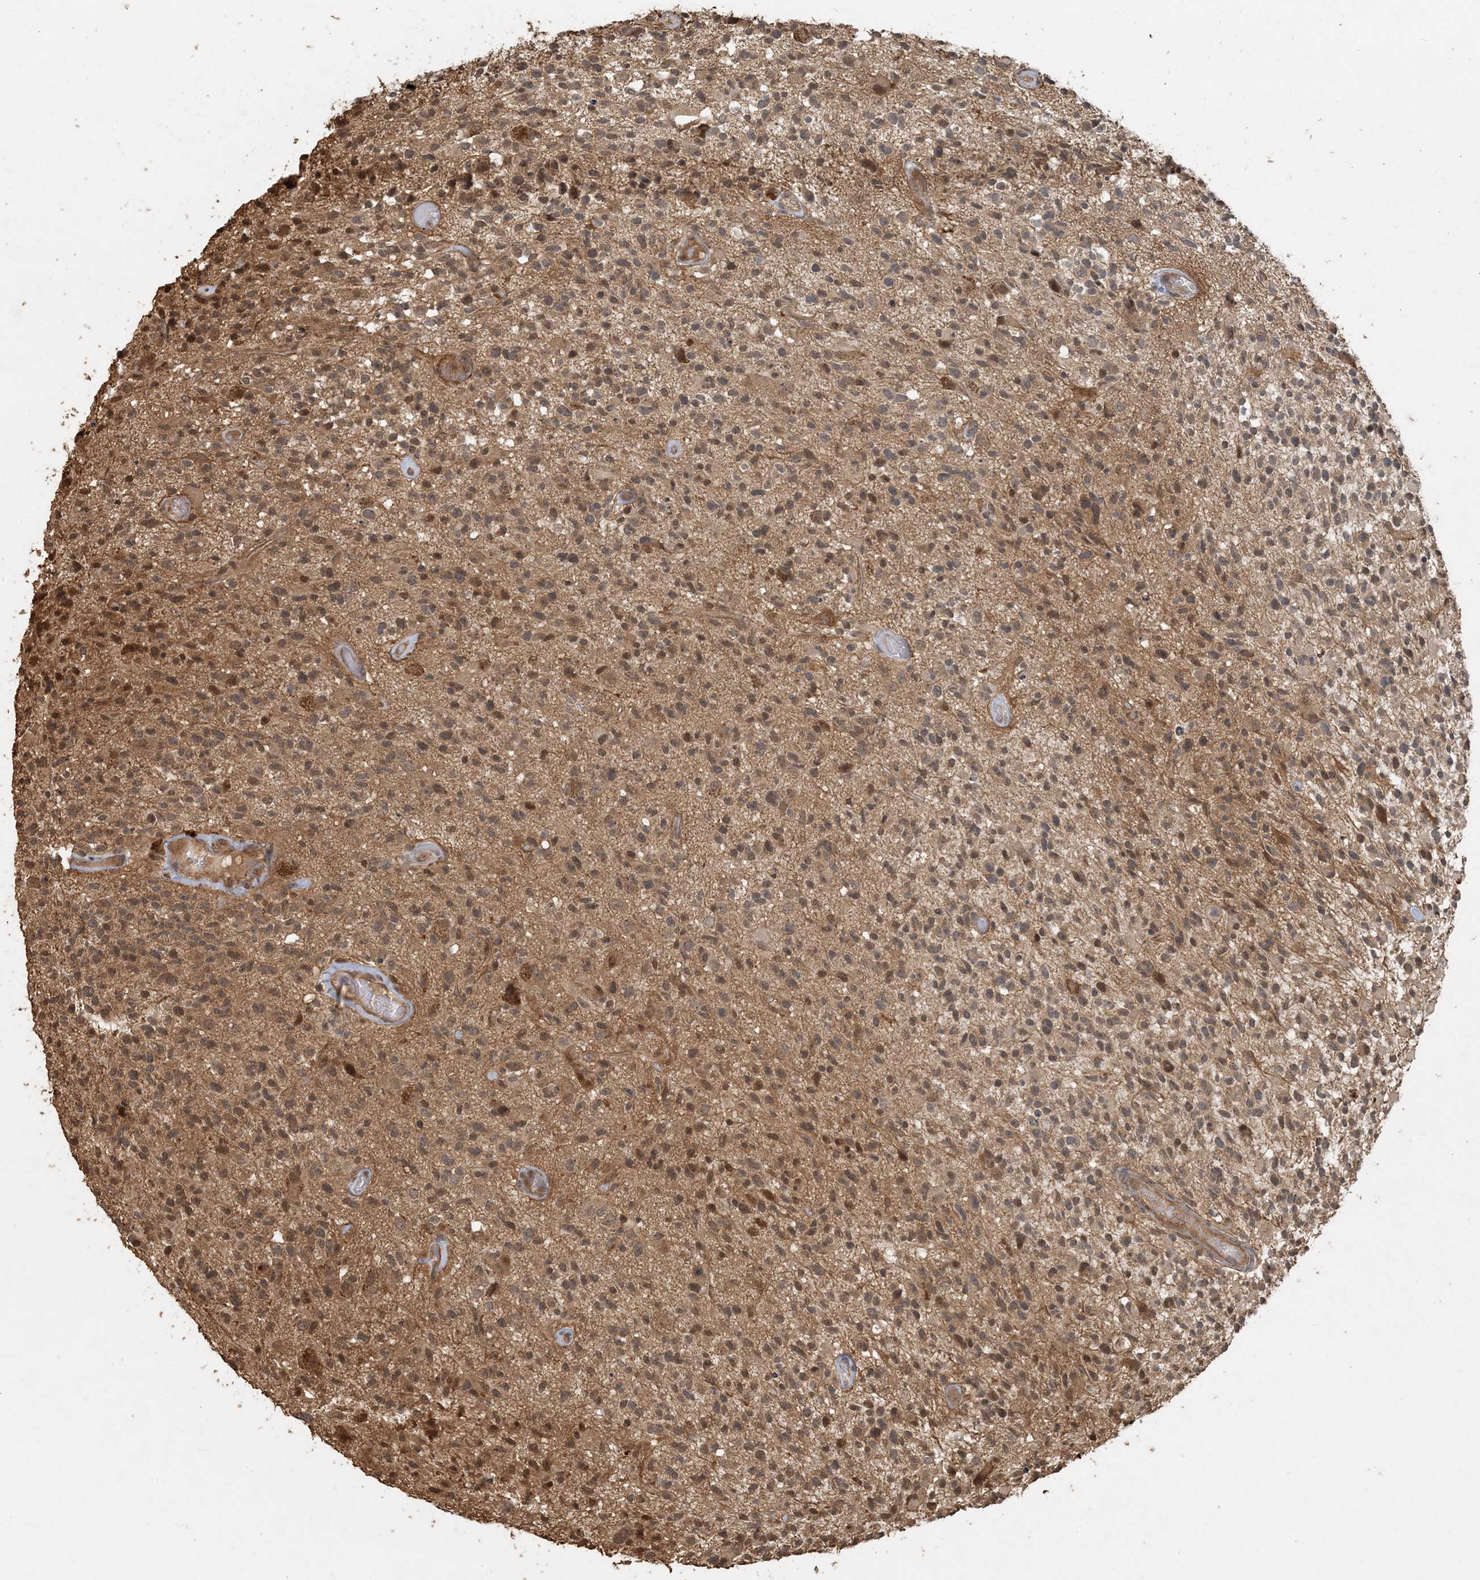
{"staining": {"intensity": "moderate", "quantity": ">75%", "location": "cytoplasmic/membranous"}, "tissue": "glioma", "cell_type": "Tumor cells", "image_type": "cancer", "snomed": [{"axis": "morphology", "description": "Glioma, malignant, High grade"}, {"axis": "morphology", "description": "Glioblastoma, NOS"}, {"axis": "topography", "description": "Brain"}], "caption": "Glioma tissue displays moderate cytoplasmic/membranous expression in about >75% of tumor cells", "gene": "AK9", "patient": {"sex": "male", "age": 60}}